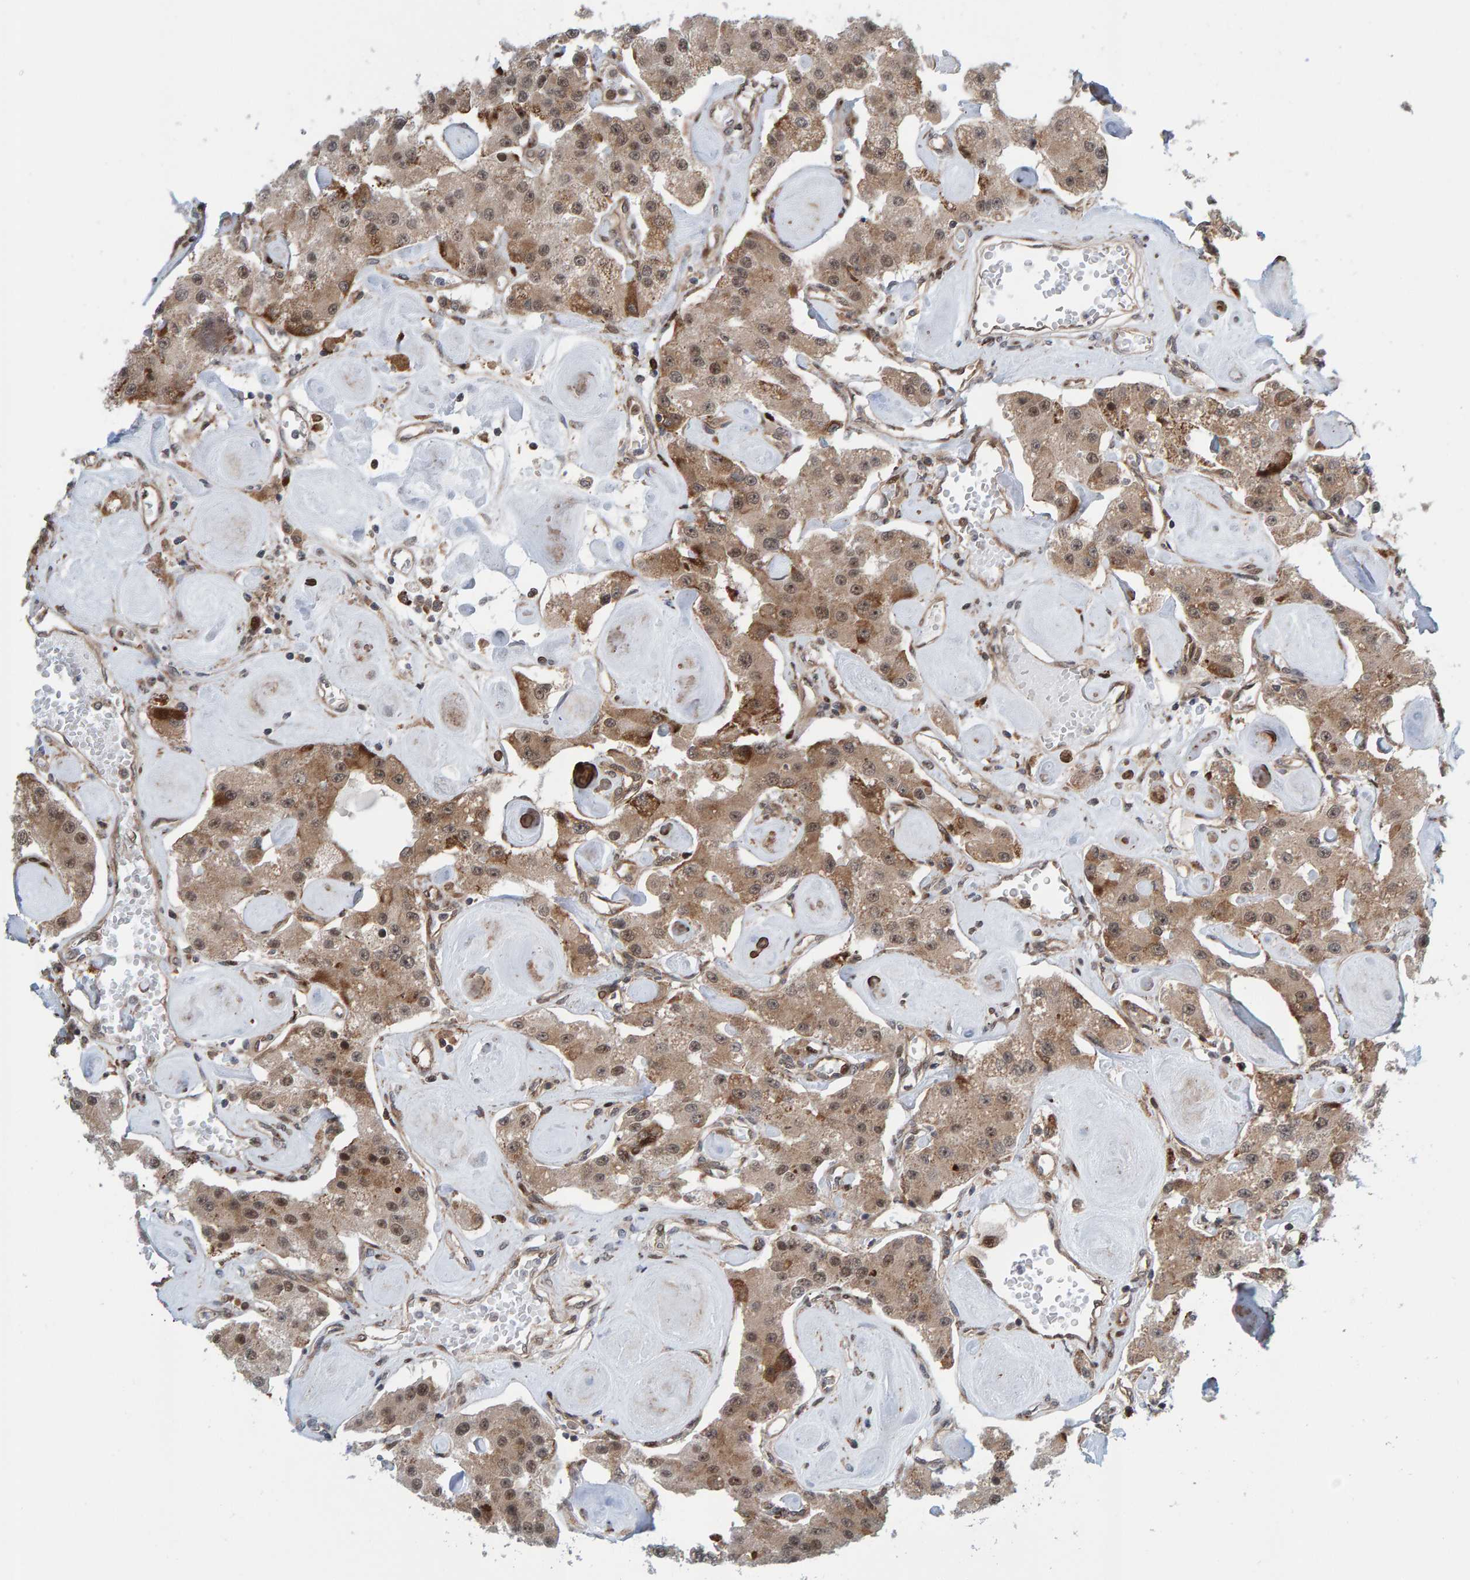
{"staining": {"intensity": "moderate", "quantity": ">75%", "location": "cytoplasmic/membranous,nuclear"}, "tissue": "carcinoid", "cell_type": "Tumor cells", "image_type": "cancer", "snomed": [{"axis": "morphology", "description": "Carcinoid, malignant, NOS"}, {"axis": "topography", "description": "Pancreas"}], "caption": "Brown immunohistochemical staining in carcinoid demonstrates moderate cytoplasmic/membranous and nuclear positivity in approximately >75% of tumor cells.", "gene": "ZNF366", "patient": {"sex": "male", "age": 41}}